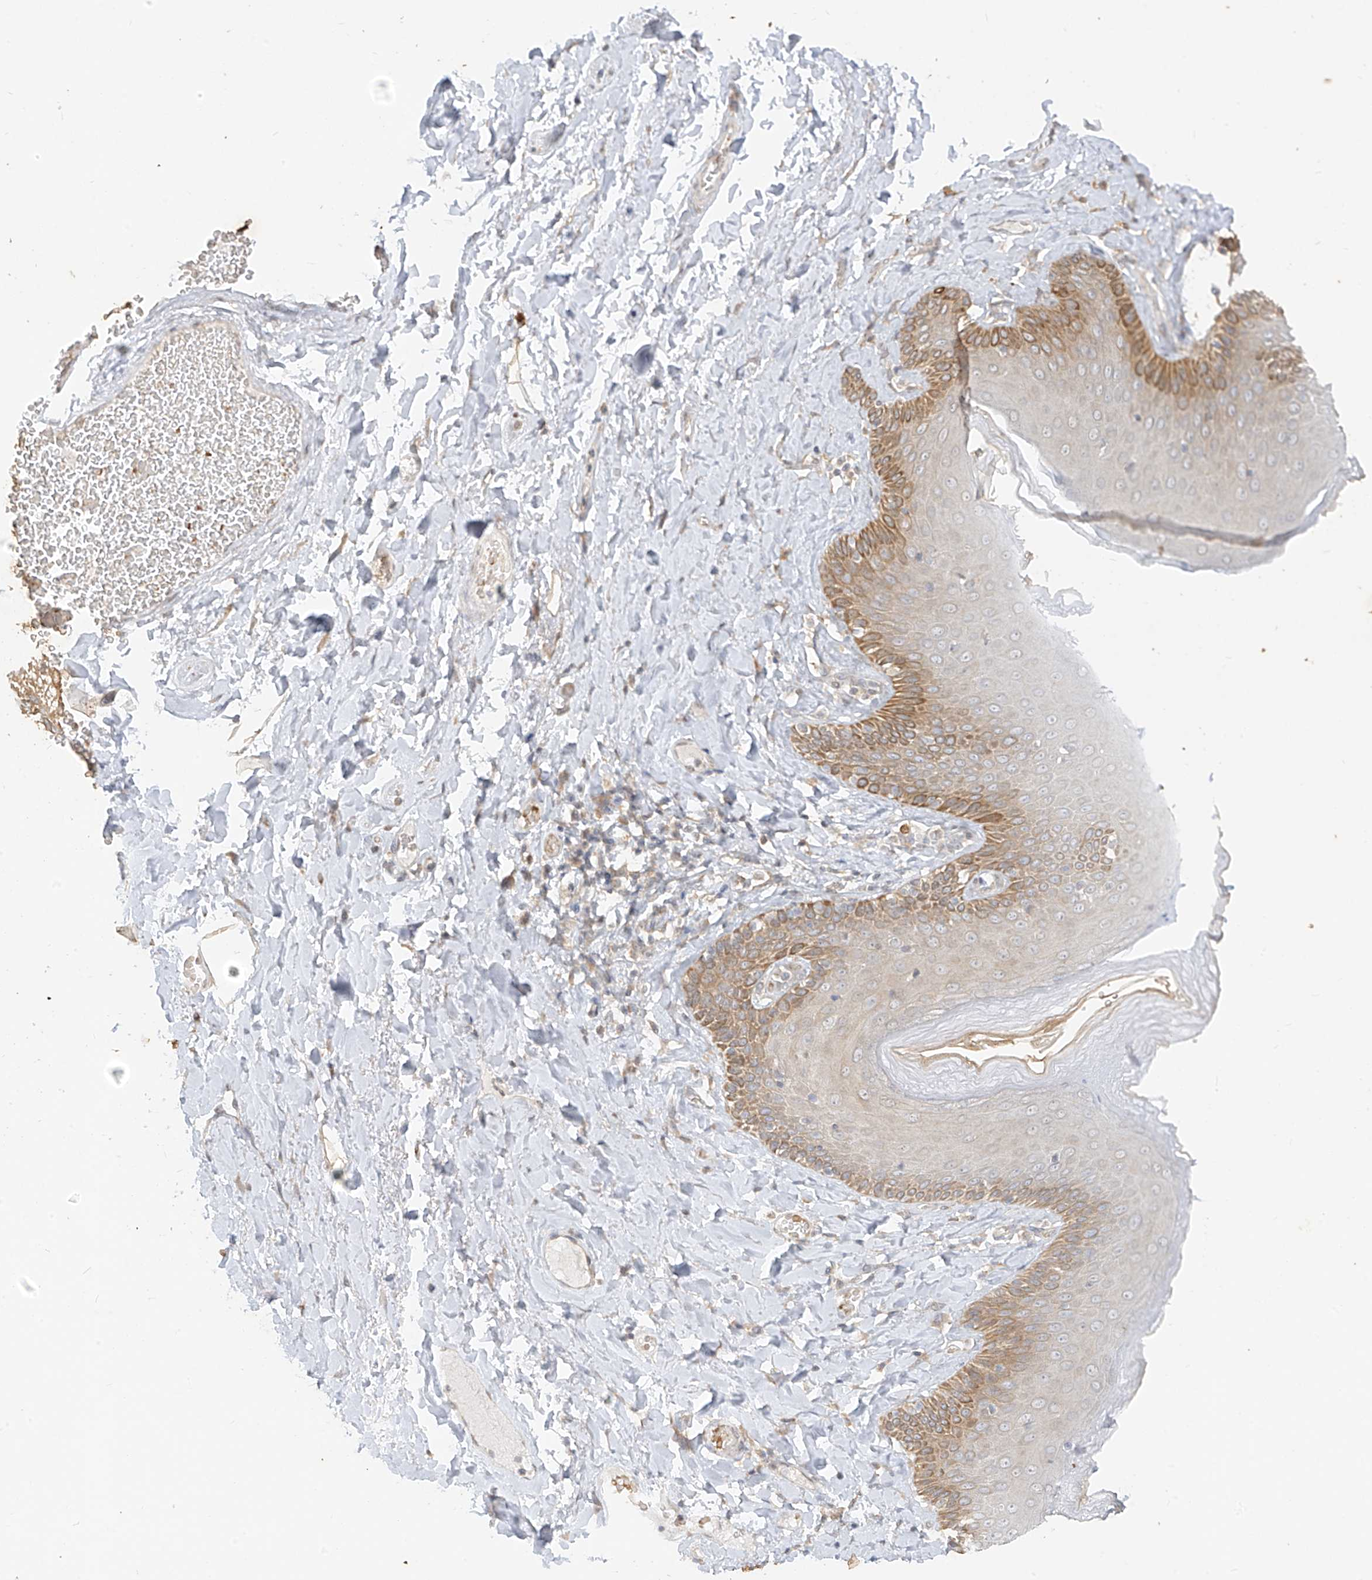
{"staining": {"intensity": "moderate", "quantity": "25%-75%", "location": "cytoplasmic/membranous"}, "tissue": "skin", "cell_type": "Epidermal cells", "image_type": "normal", "snomed": [{"axis": "morphology", "description": "Normal tissue, NOS"}, {"axis": "topography", "description": "Anal"}], "caption": "Epidermal cells demonstrate moderate cytoplasmic/membranous staining in about 25%-75% of cells in benign skin.", "gene": "MTUS2", "patient": {"sex": "male", "age": 69}}